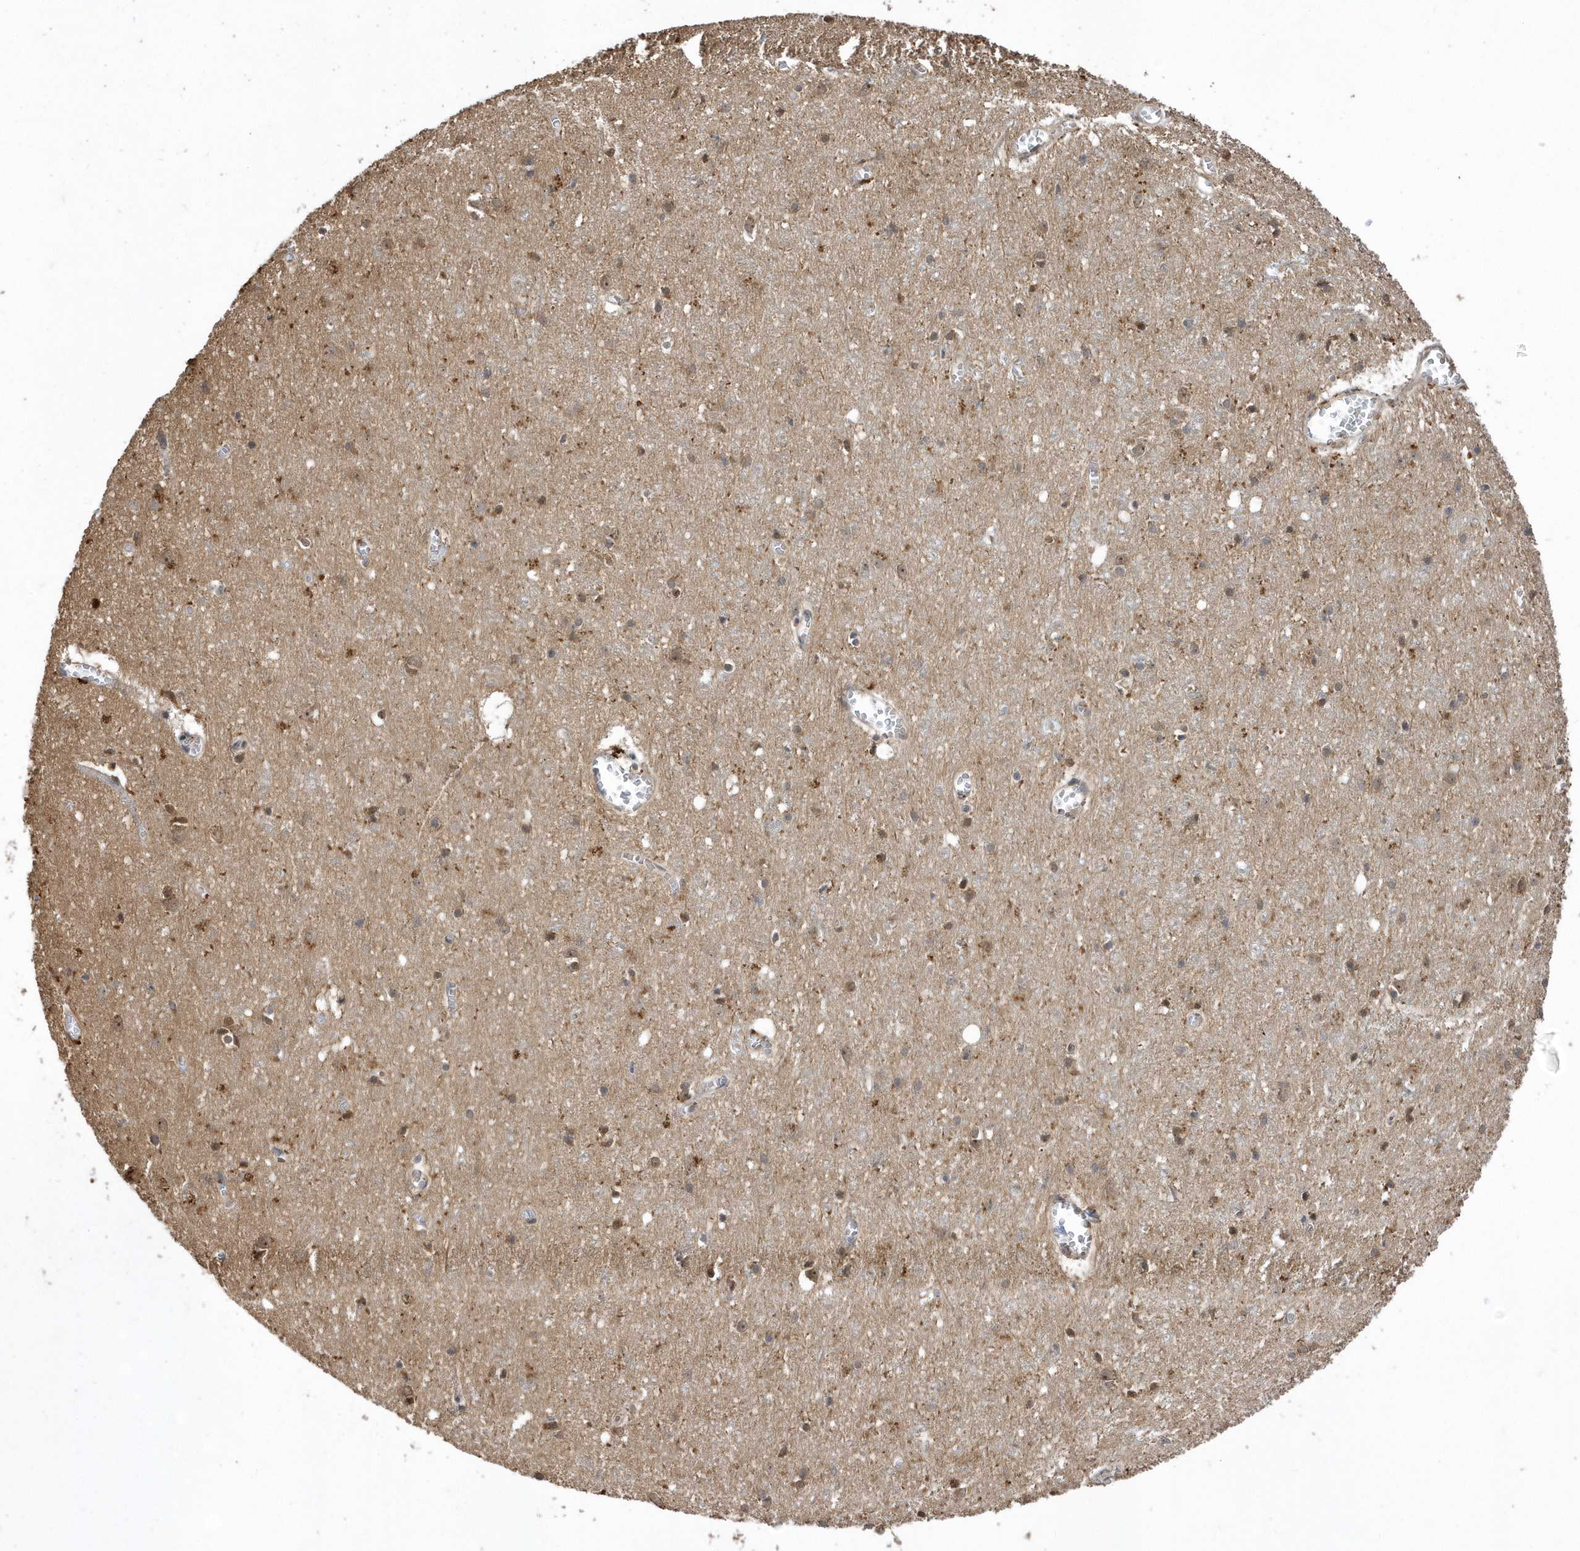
{"staining": {"intensity": "weak", "quantity": "25%-75%", "location": "cytoplasmic/membranous"}, "tissue": "cerebral cortex", "cell_type": "Endothelial cells", "image_type": "normal", "snomed": [{"axis": "morphology", "description": "Normal tissue, NOS"}, {"axis": "topography", "description": "Cerebral cortex"}], "caption": "DAB (3,3'-diaminobenzidine) immunohistochemical staining of normal human cerebral cortex shows weak cytoplasmic/membranous protein staining in about 25%-75% of endothelial cells.", "gene": "WASHC5", "patient": {"sex": "female", "age": 64}}